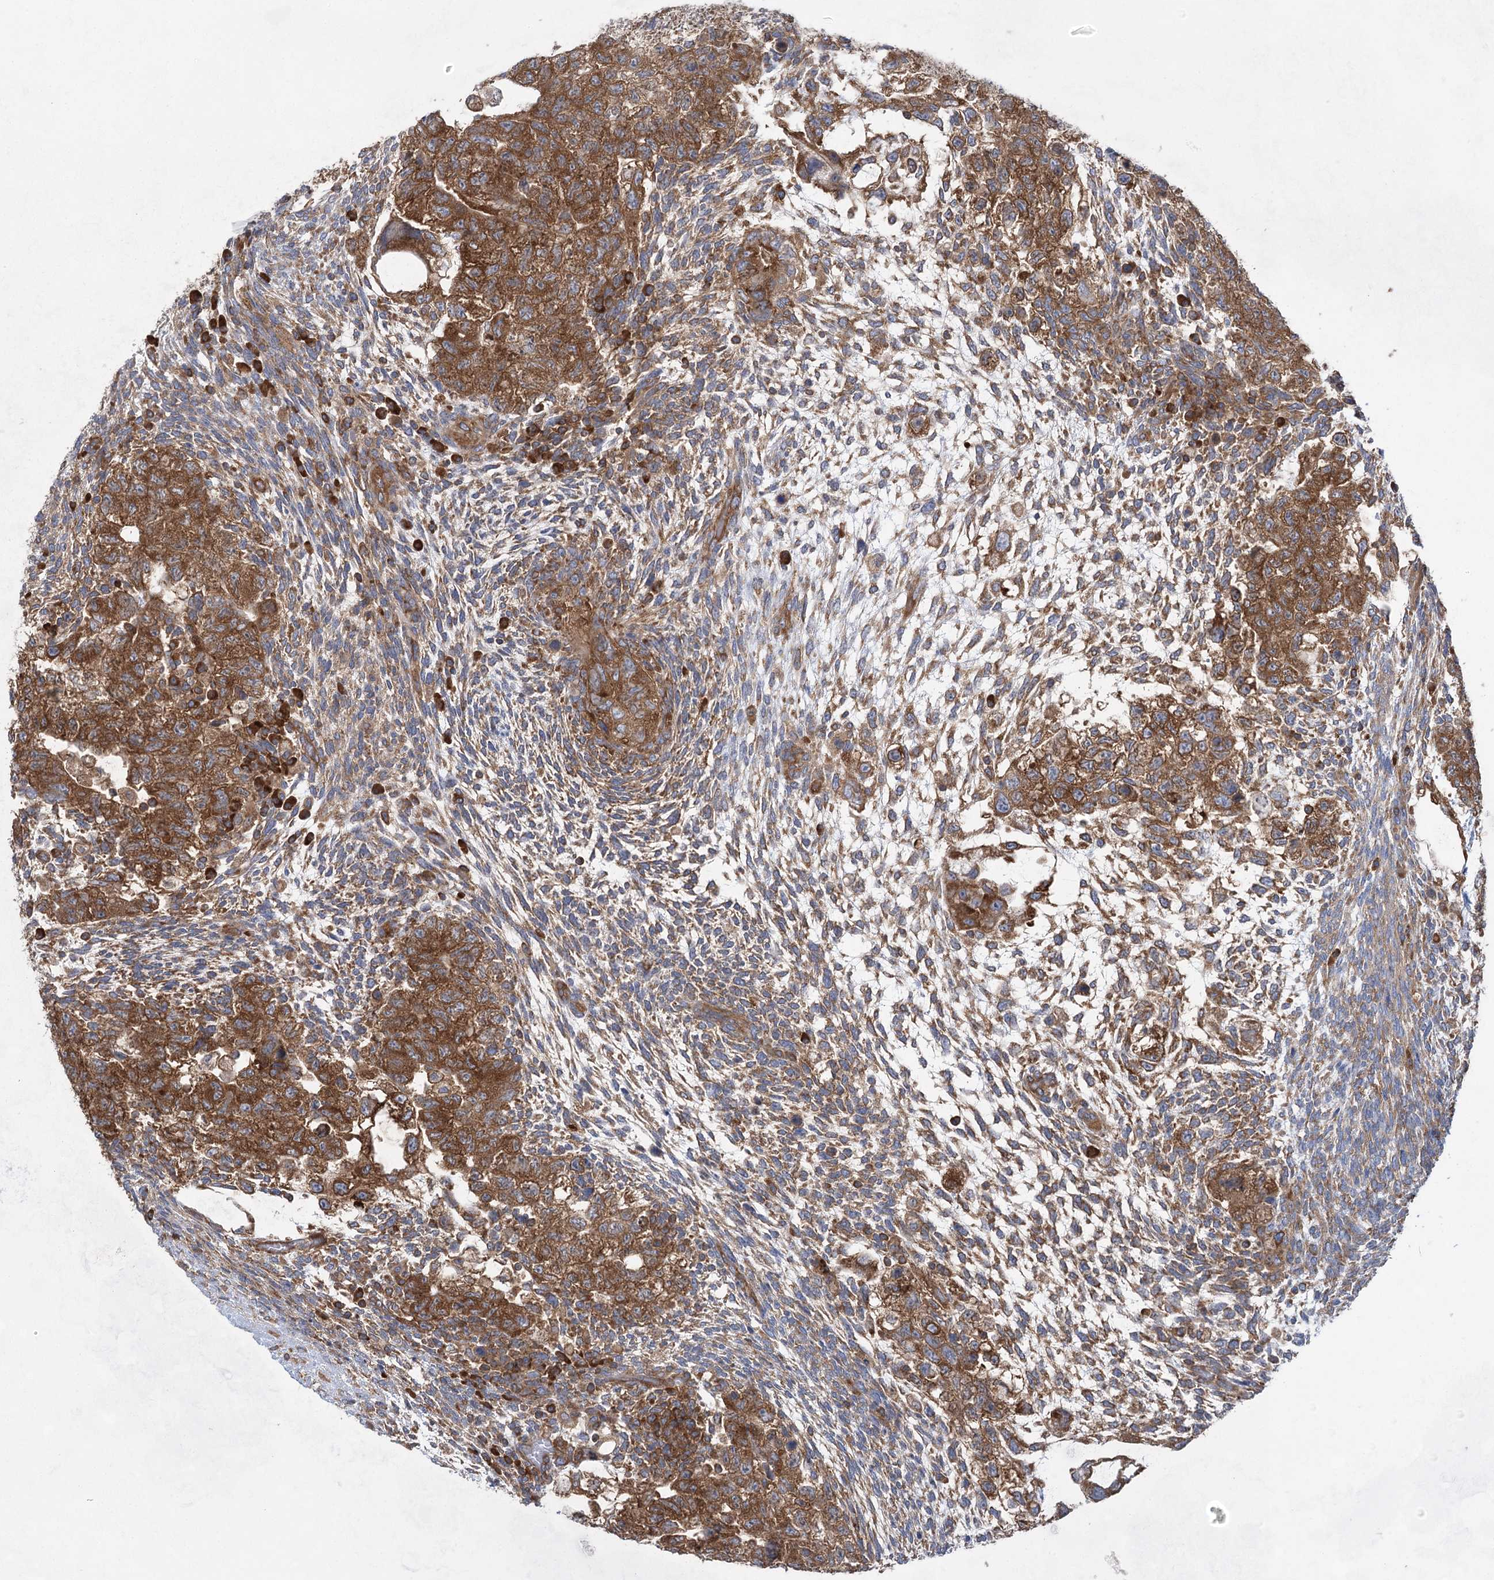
{"staining": {"intensity": "strong", "quantity": ">75%", "location": "cytoplasmic/membranous"}, "tissue": "testis cancer", "cell_type": "Tumor cells", "image_type": "cancer", "snomed": [{"axis": "morphology", "description": "Normal tissue, NOS"}, {"axis": "morphology", "description": "Carcinoma, Embryonal, NOS"}, {"axis": "topography", "description": "Testis"}], "caption": "Immunohistochemical staining of embryonal carcinoma (testis) shows high levels of strong cytoplasmic/membranous staining in approximately >75% of tumor cells. Using DAB (3,3'-diaminobenzidine) (brown) and hematoxylin (blue) stains, captured at high magnification using brightfield microscopy.", "gene": "EIF3A", "patient": {"sex": "male", "age": 36}}